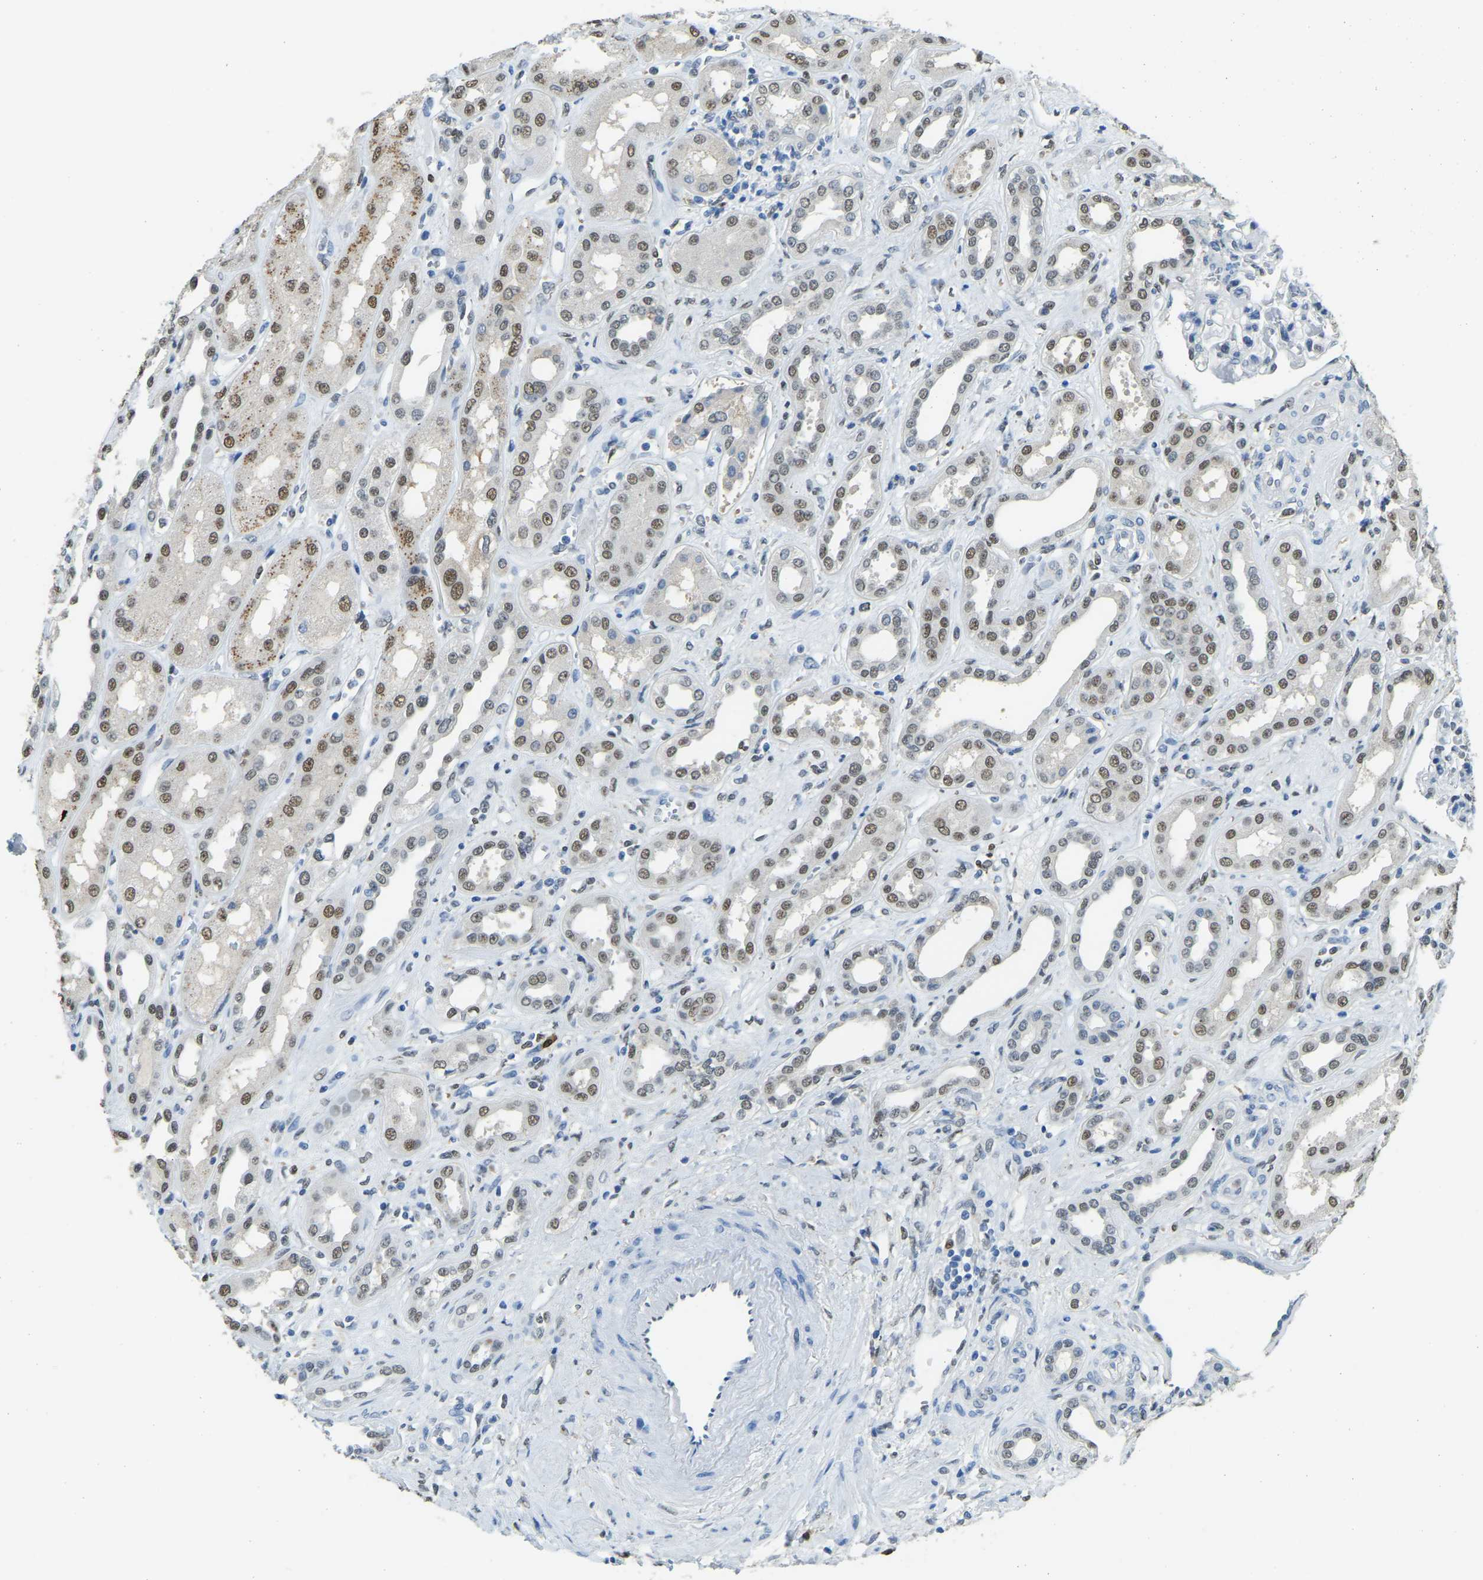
{"staining": {"intensity": "negative", "quantity": "none", "location": "none"}, "tissue": "kidney", "cell_type": "Cells in glomeruli", "image_type": "normal", "snomed": [{"axis": "morphology", "description": "Normal tissue, NOS"}, {"axis": "topography", "description": "Kidney"}], "caption": "Immunohistochemical staining of normal human kidney reveals no significant expression in cells in glomeruli.", "gene": "NANS", "patient": {"sex": "male", "age": 59}}